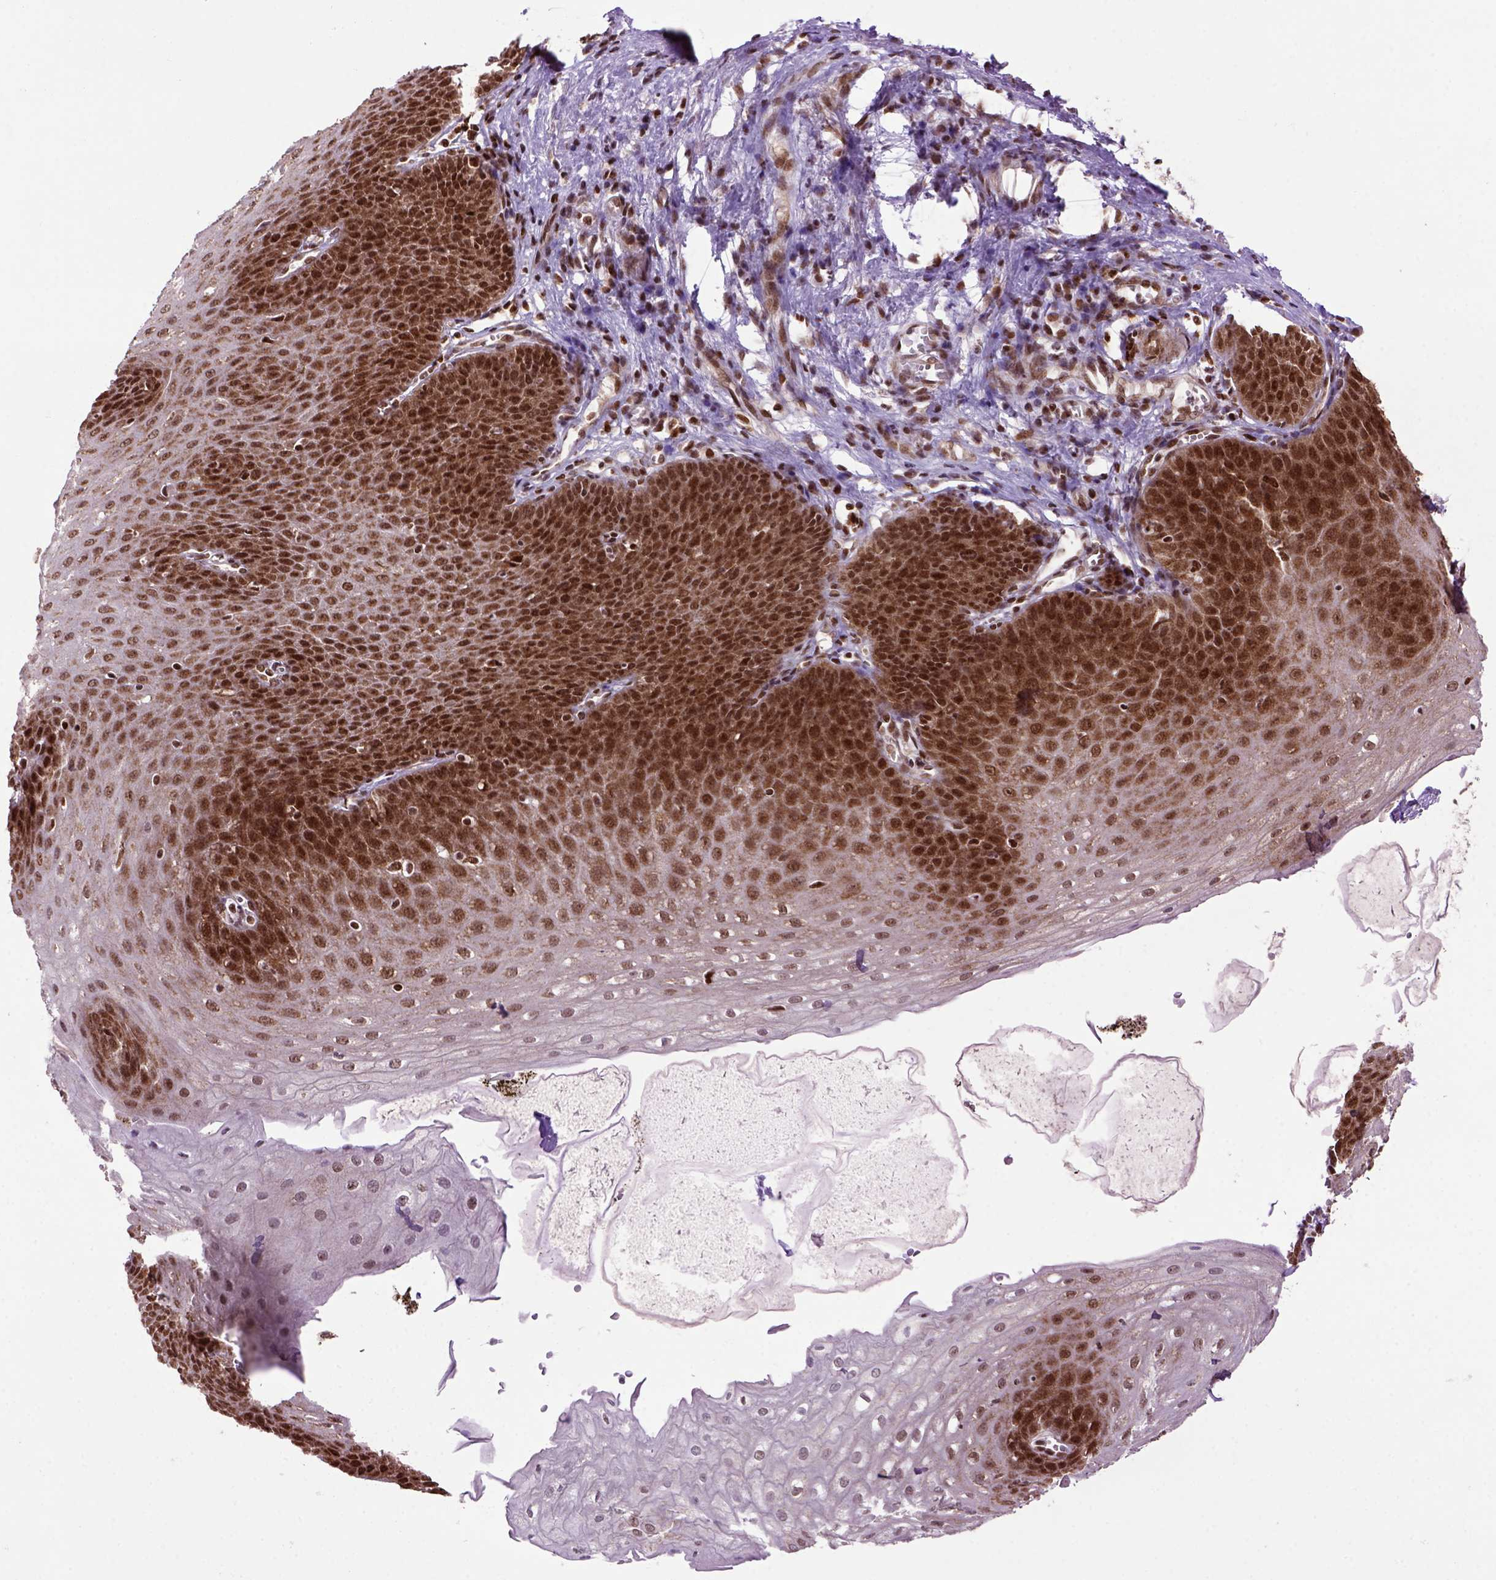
{"staining": {"intensity": "strong", "quantity": ">75%", "location": "nuclear"}, "tissue": "esophagus", "cell_type": "Squamous epithelial cells", "image_type": "normal", "snomed": [{"axis": "morphology", "description": "Normal tissue, NOS"}, {"axis": "topography", "description": "Esophagus"}], "caption": "Benign esophagus exhibits strong nuclear staining in approximately >75% of squamous epithelial cells.", "gene": "CELF1", "patient": {"sex": "male", "age": 71}}